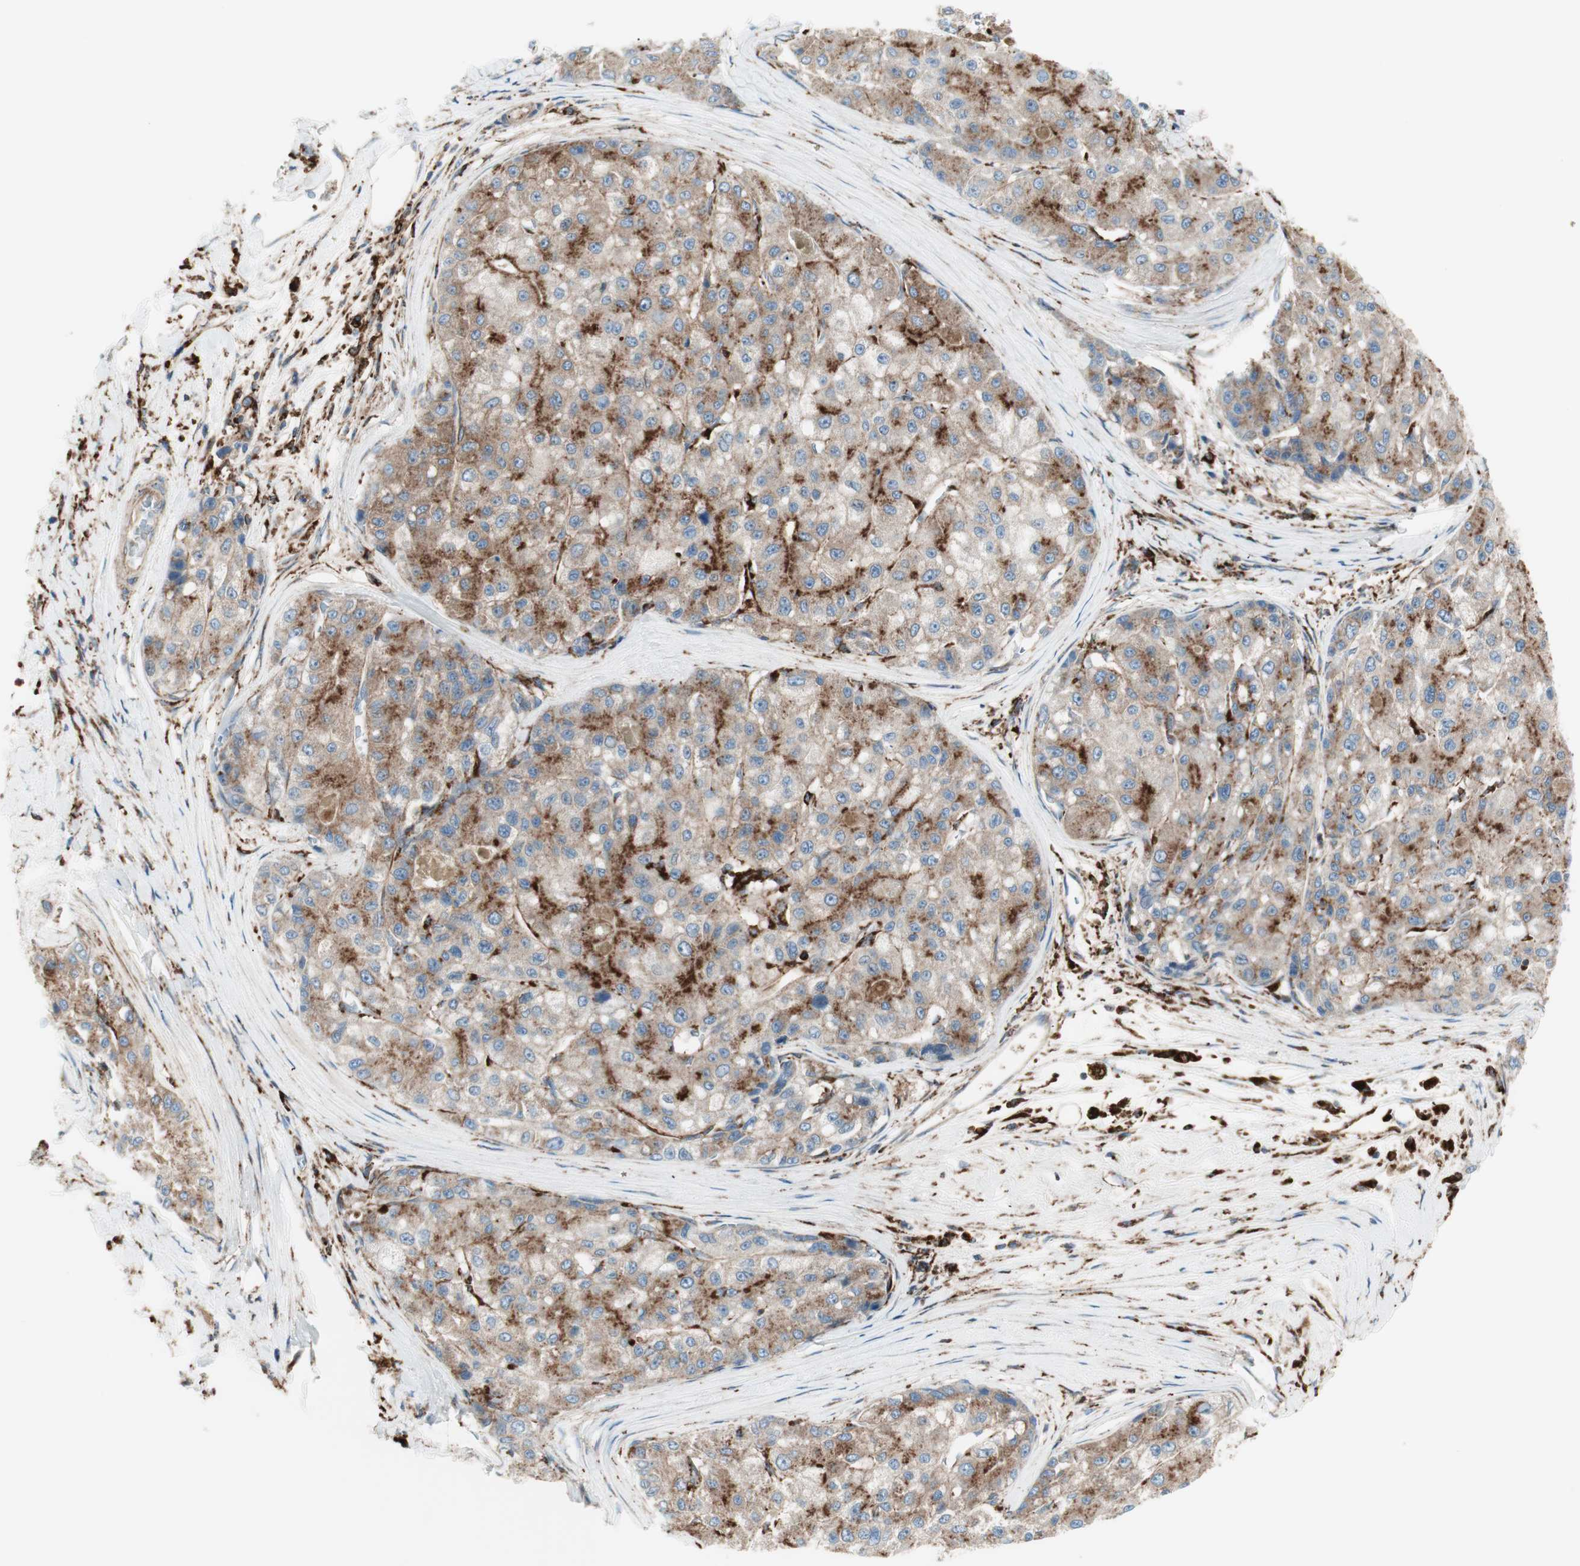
{"staining": {"intensity": "moderate", "quantity": "25%-75%", "location": "cytoplasmic/membranous"}, "tissue": "liver cancer", "cell_type": "Tumor cells", "image_type": "cancer", "snomed": [{"axis": "morphology", "description": "Carcinoma, Hepatocellular, NOS"}, {"axis": "topography", "description": "Liver"}], "caption": "Immunohistochemical staining of human hepatocellular carcinoma (liver) displays medium levels of moderate cytoplasmic/membranous staining in approximately 25%-75% of tumor cells. (IHC, brightfield microscopy, high magnification).", "gene": "ATP6V1G1", "patient": {"sex": "male", "age": 80}}